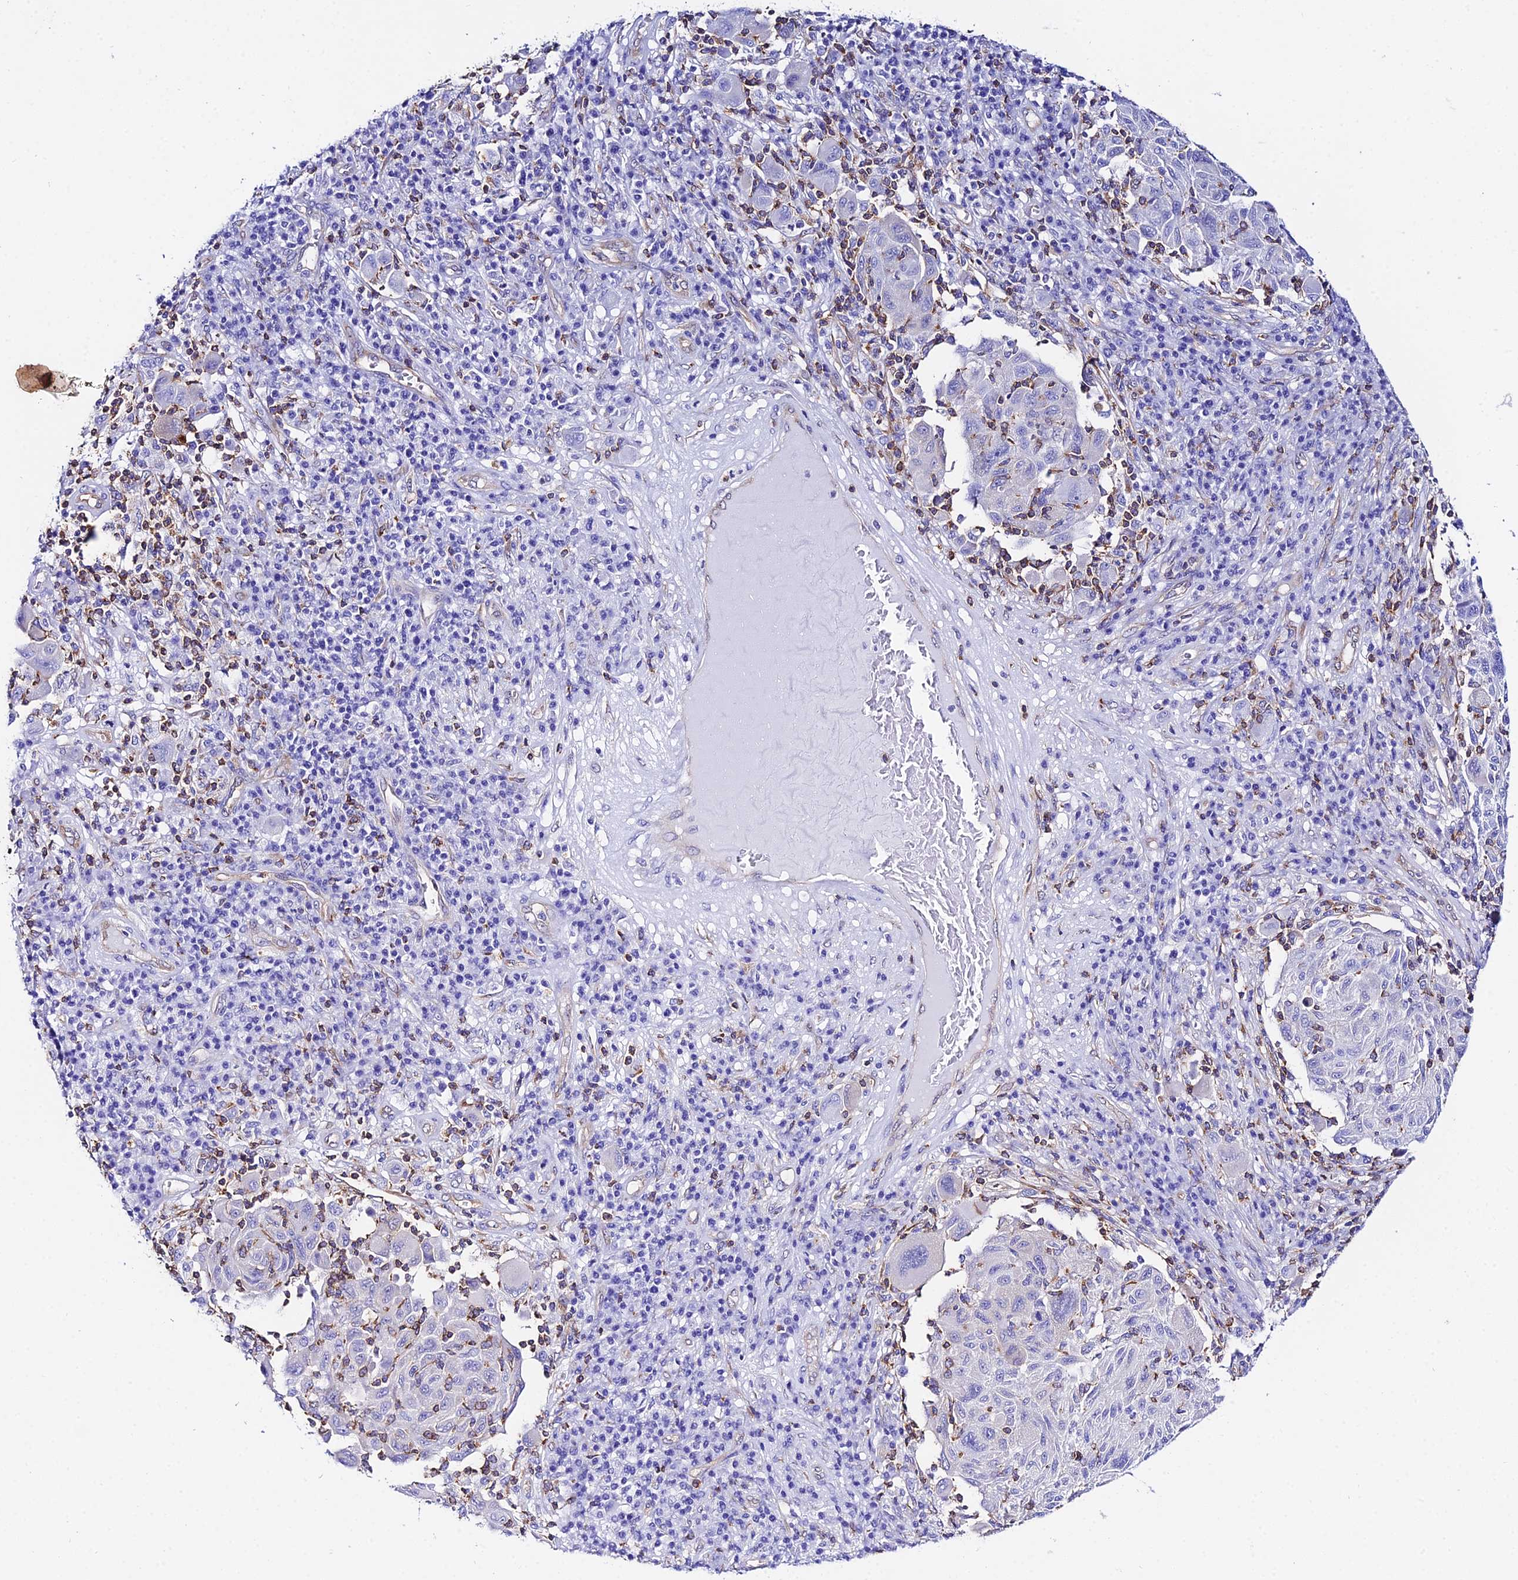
{"staining": {"intensity": "negative", "quantity": "none", "location": "none"}, "tissue": "melanoma", "cell_type": "Tumor cells", "image_type": "cancer", "snomed": [{"axis": "morphology", "description": "Malignant melanoma, NOS"}, {"axis": "topography", "description": "Skin"}], "caption": "A micrograph of melanoma stained for a protein reveals no brown staining in tumor cells.", "gene": "S100A16", "patient": {"sex": "male", "age": 53}}